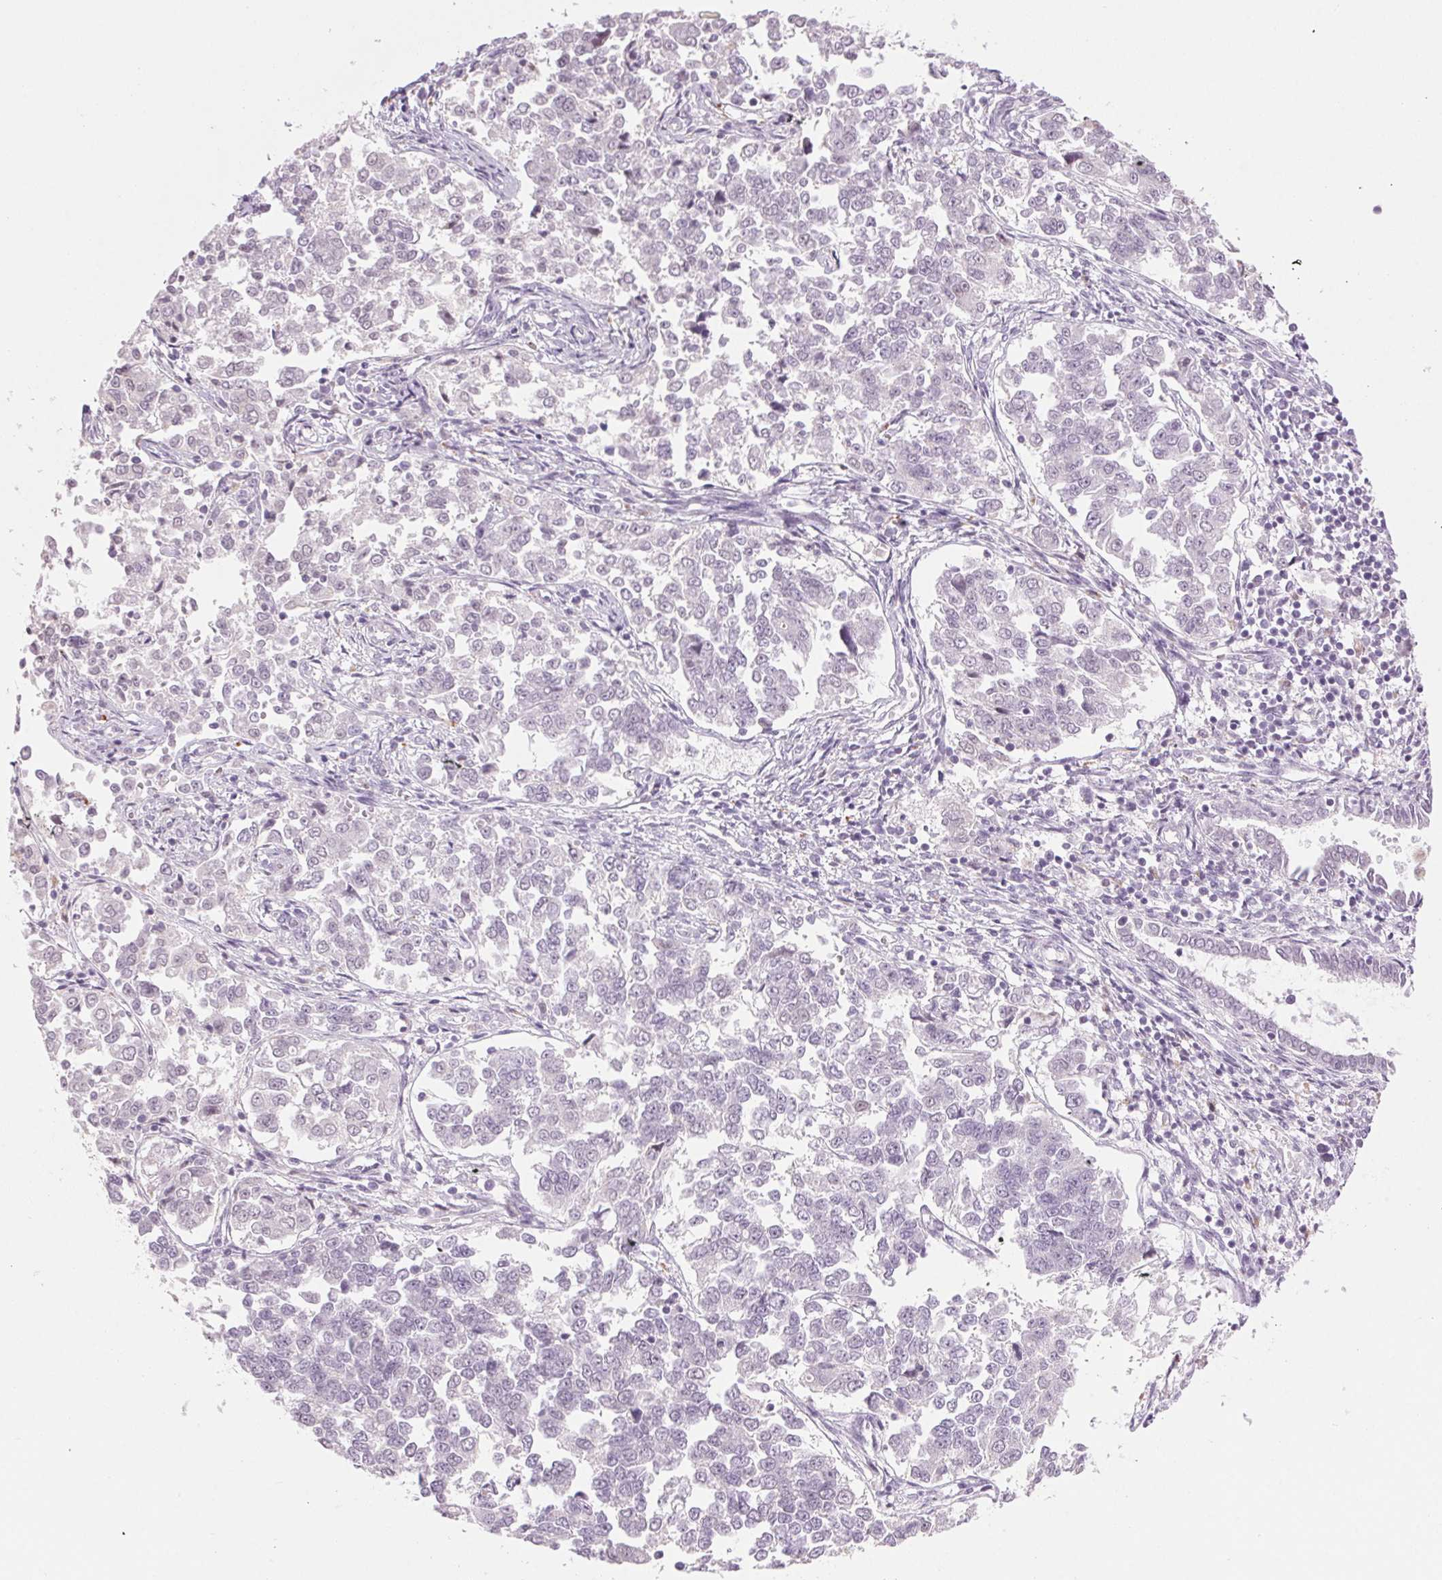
{"staining": {"intensity": "negative", "quantity": "none", "location": "none"}, "tissue": "endometrial cancer", "cell_type": "Tumor cells", "image_type": "cancer", "snomed": [{"axis": "morphology", "description": "Adenocarcinoma, NOS"}, {"axis": "topography", "description": "Endometrium"}], "caption": "This is an immunohistochemistry (IHC) micrograph of endometrial cancer (adenocarcinoma). There is no positivity in tumor cells.", "gene": "MPO", "patient": {"sex": "female", "age": 43}}